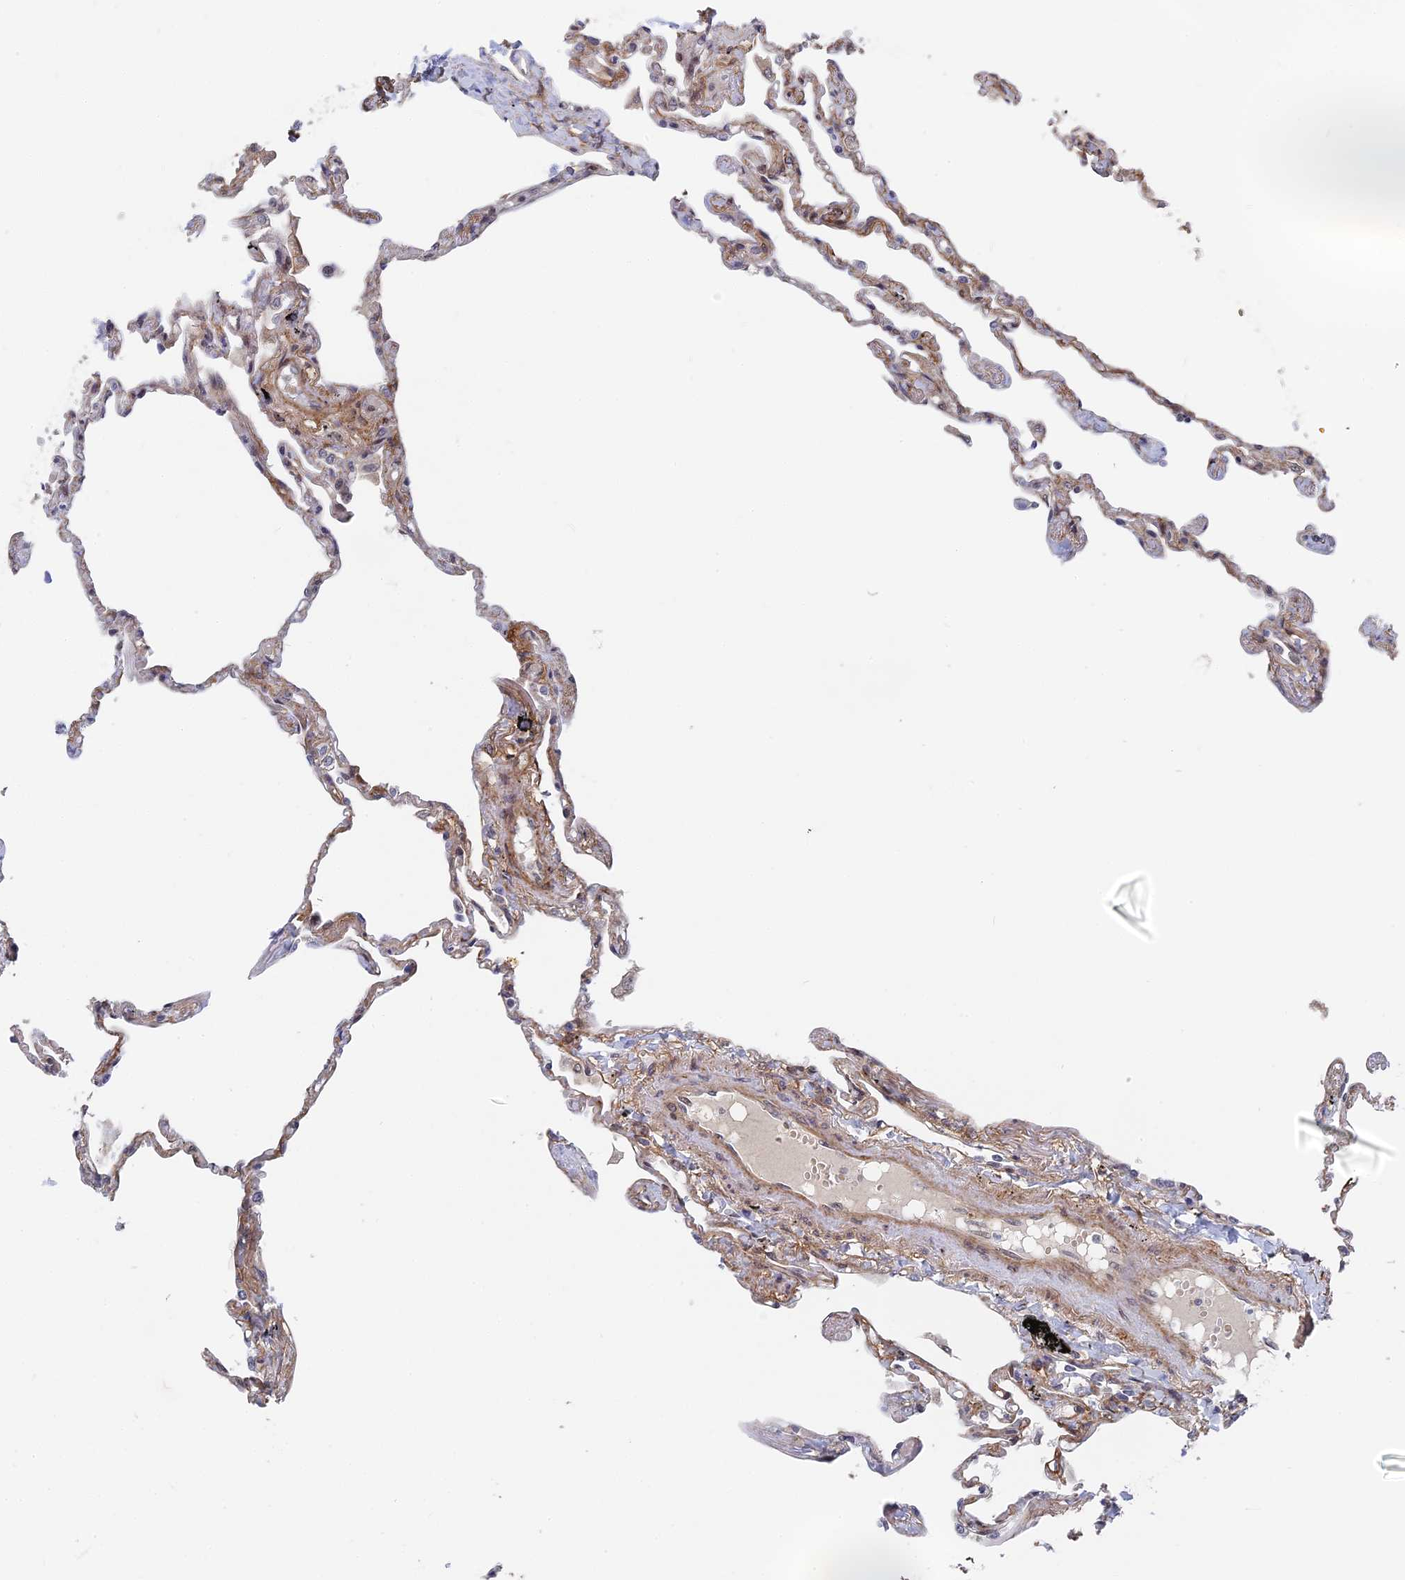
{"staining": {"intensity": "weak", "quantity": "25%-75%", "location": "cytoplasmic/membranous"}, "tissue": "lung", "cell_type": "Alveolar cells", "image_type": "normal", "snomed": [{"axis": "morphology", "description": "Normal tissue, NOS"}, {"axis": "topography", "description": "Lung"}], "caption": "This micrograph exhibits IHC staining of normal lung, with low weak cytoplasmic/membranous expression in approximately 25%-75% of alveolar cells.", "gene": "CCDC85A", "patient": {"sex": "female", "age": 67}}